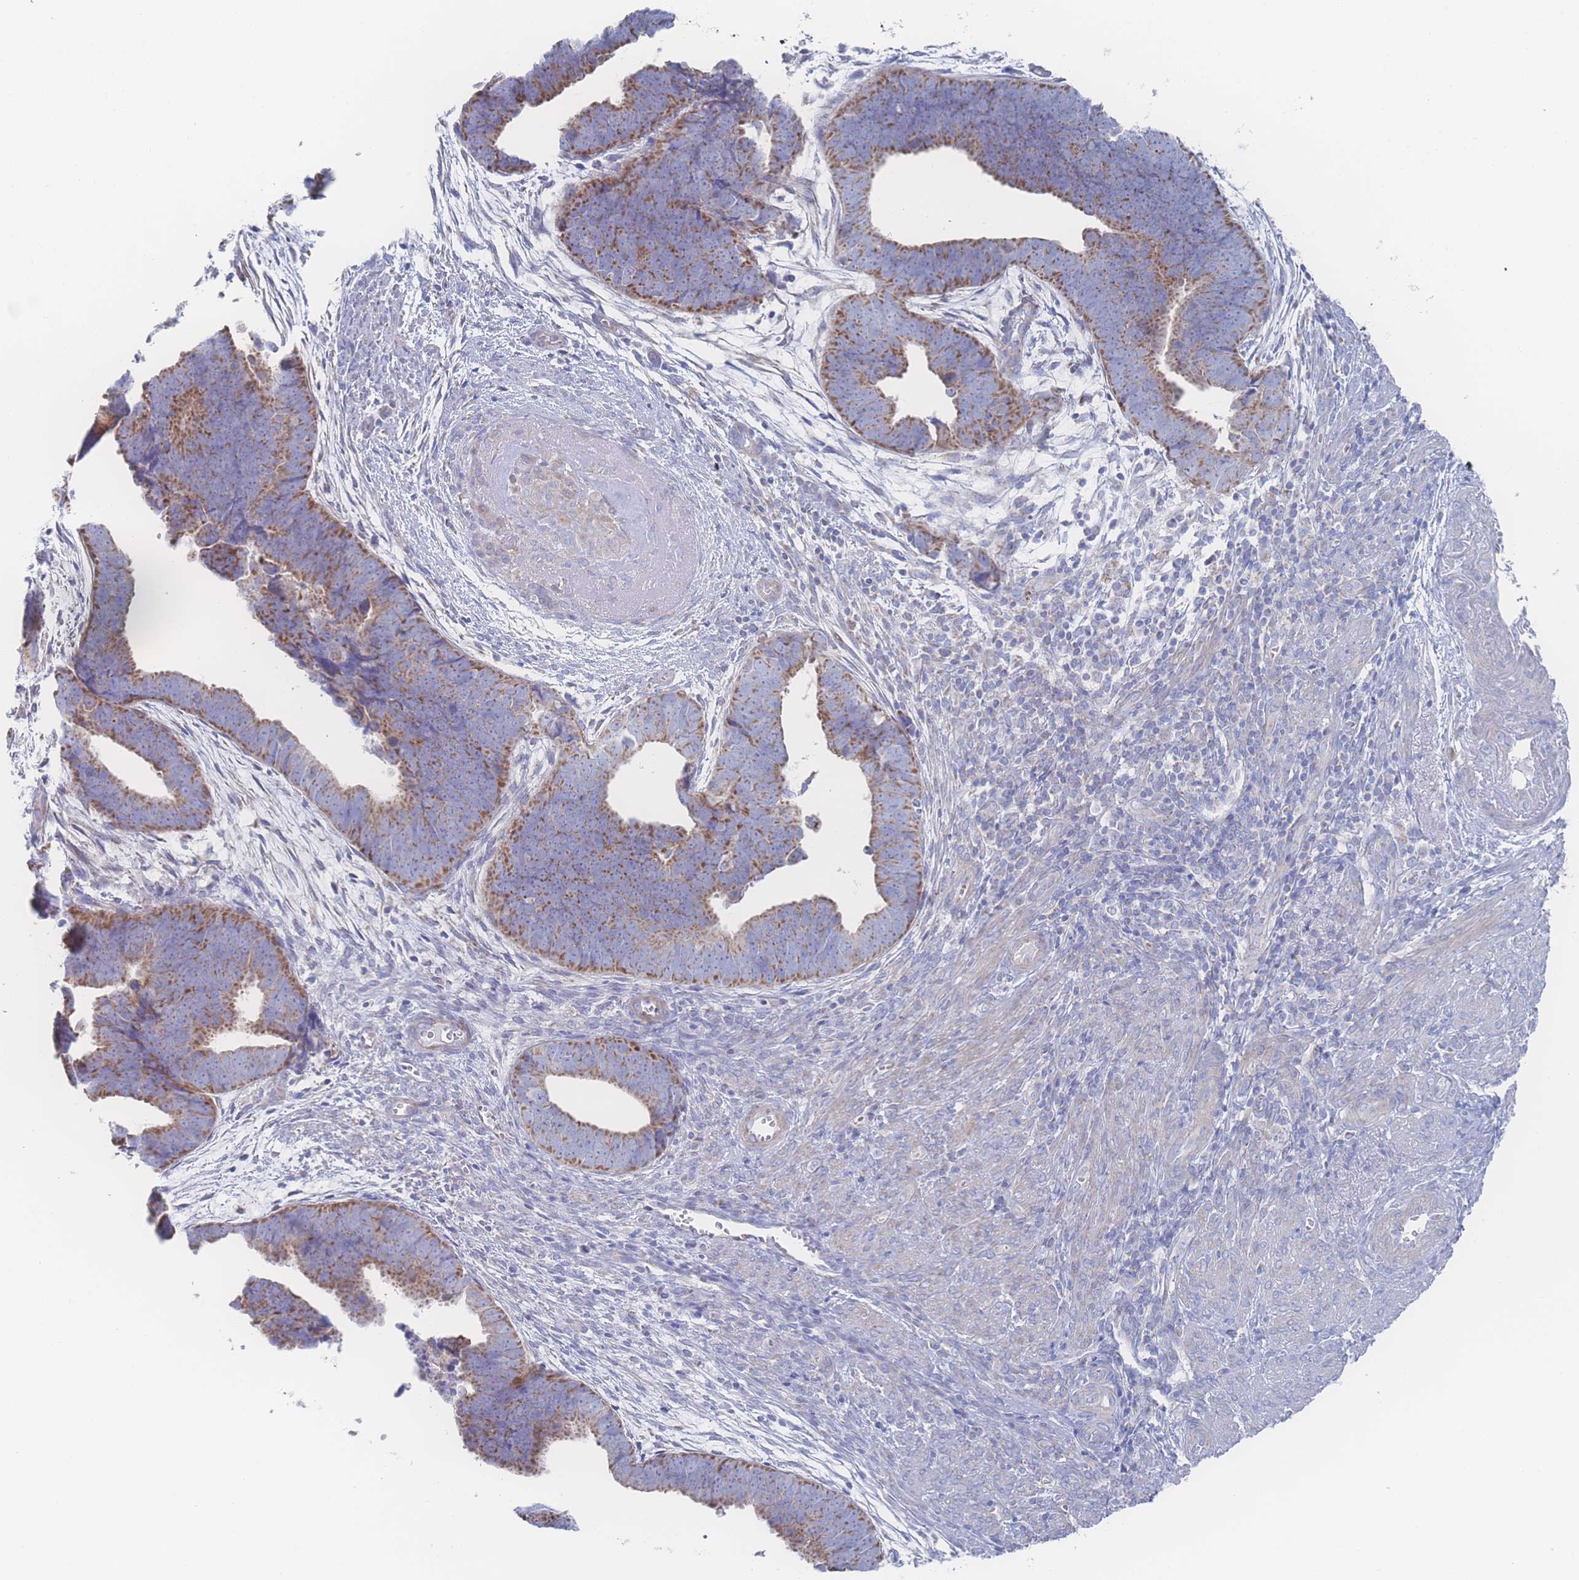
{"staining": {"intensity": "strong", "quantity": ">75%", "location": "cytoplasmic/membranous"}, "tissue": "endometrial cancer", "cell_type": "Tumor cells", "image_type": "cancer", "snomed": [{"axis": "morphology", "description": "Adenocarcinoma, NOS"}, {"axis": "topography", "description": "Endometrium"}], "caption": "IHC (DAB (3,3'-diaminobenzidine)) staining of human adenocarcinoma (endometrial) exhibits strong cytoplasmic/membranous protein staining in about >75% of tumor cells.", "gene": "SNPH", "patient": {"sex": "female", "age": 75}}